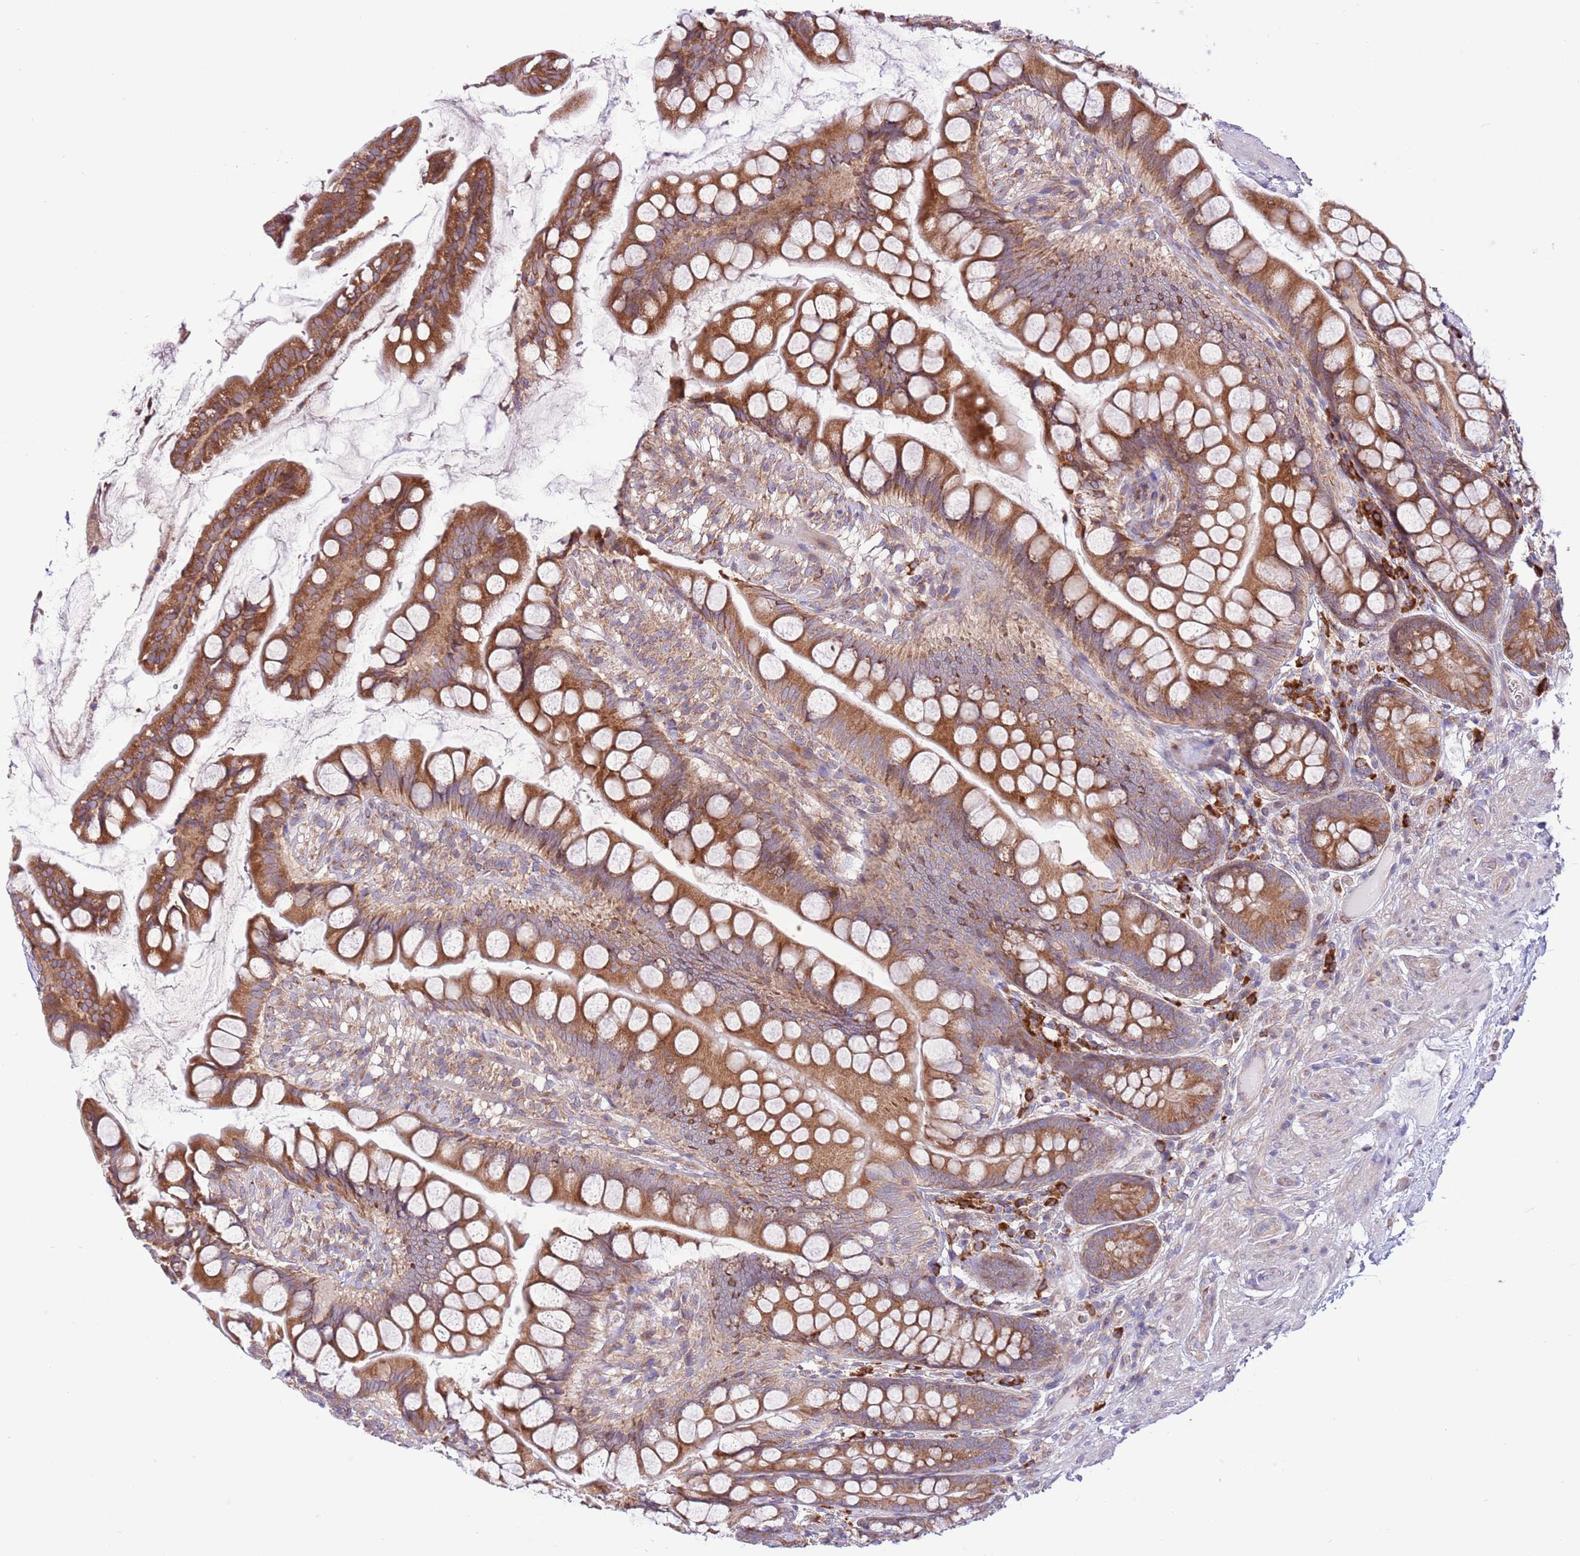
{"staining": {"intensity": "strong", "quantity": ">75%", "location": "cytoplasmic/membranous"}, "tissue": "small intestine", "cell_type": "Glandular cells", "image_type": "normal", "snomed": [{"axis": "morphology", "description": "Normal tissue, NOS"}, {"axis": "topography", "description": "Small intestine"}], "caption": "The photomicrograph exhibits immunohistochemical staining of normal small intestine. There is strong cytoplasmic/membranous positivity is present in approximately >75% of glandular cells.", "gene": "DAND5", "patient": {"sex": "male", "age": 70}}